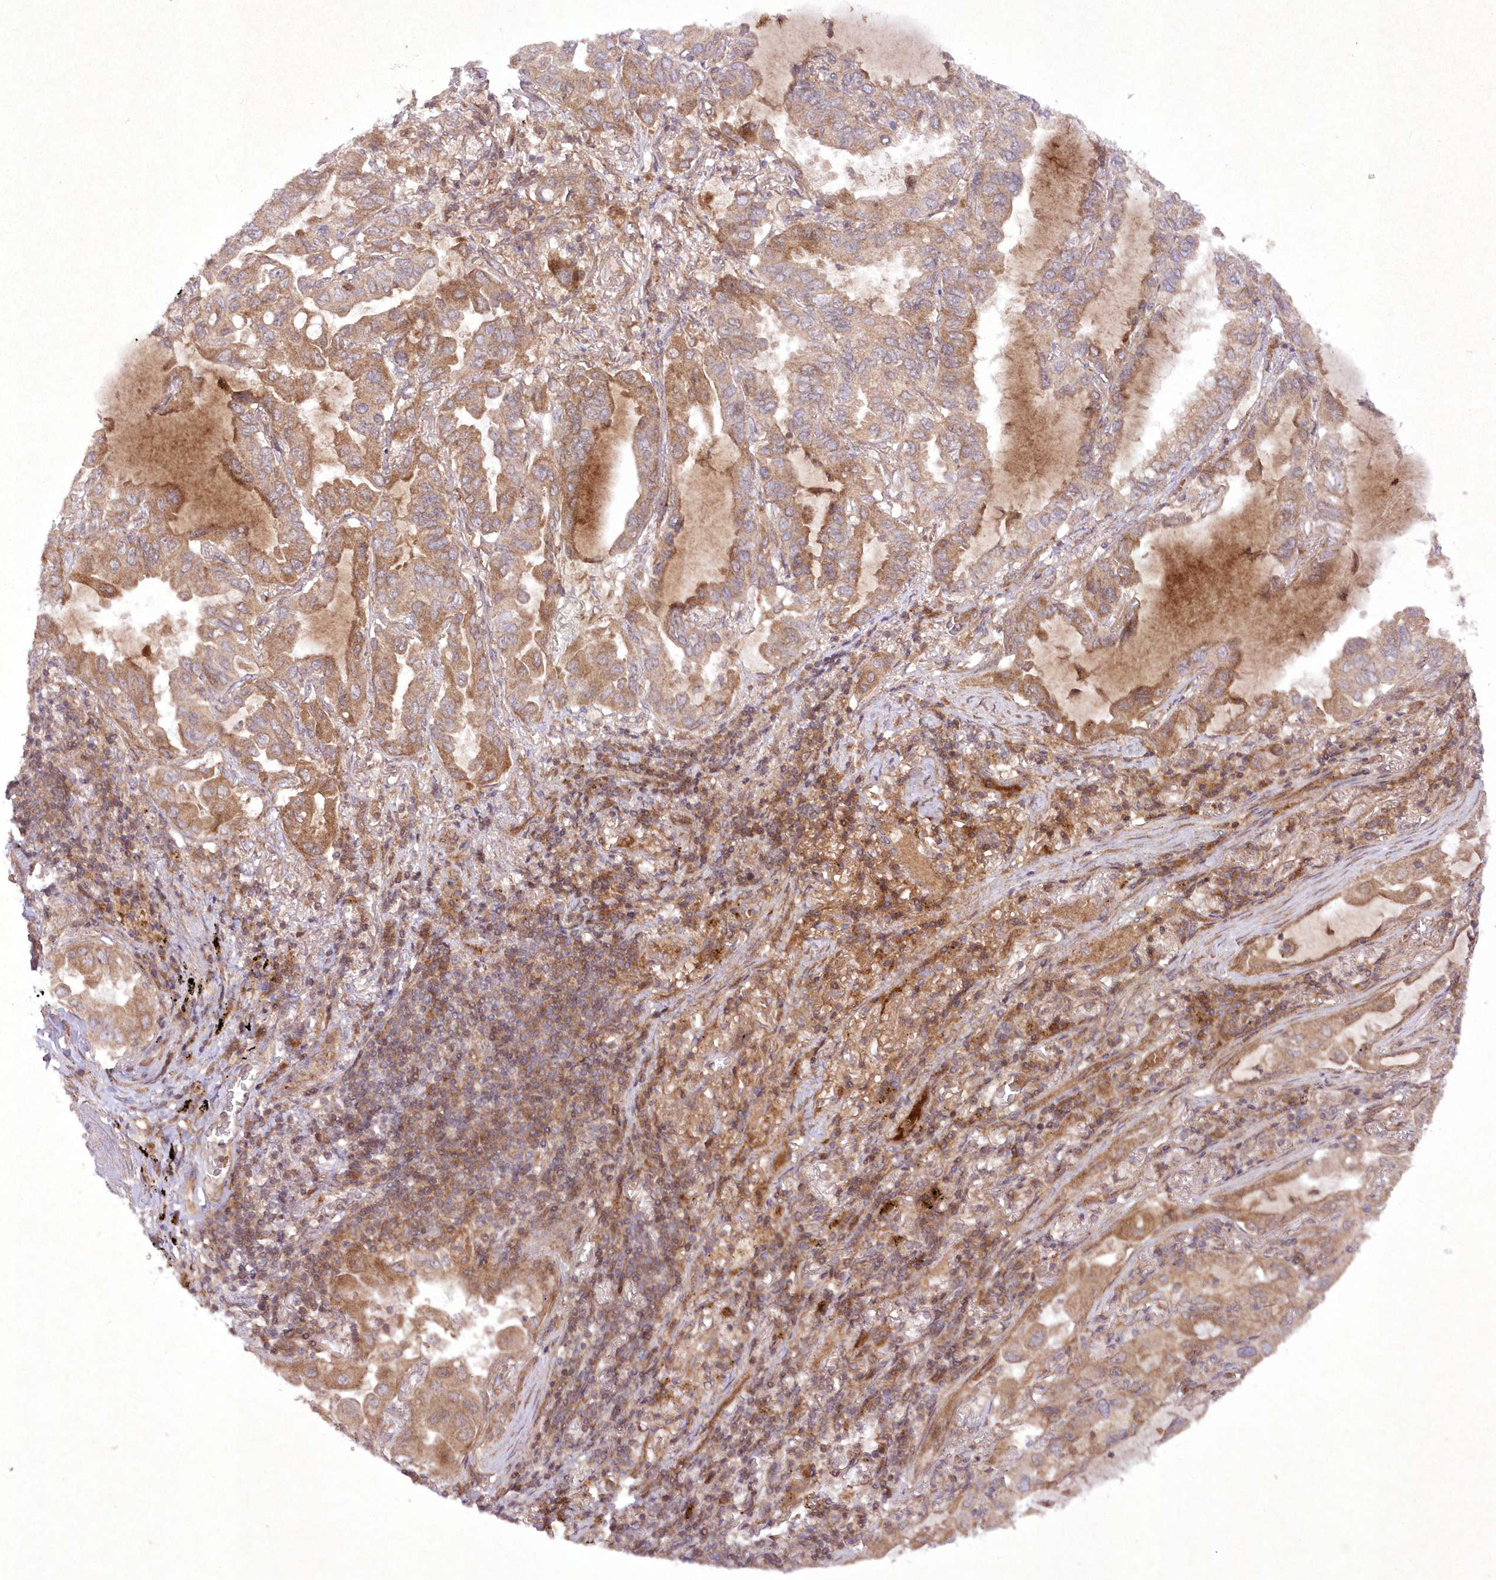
{"staining": {"intensity": "moderate", "quantity": "25%-75%", "location": "cytoplasmic/membranous"}, "tissue": "lung cancer", "cell_type": "Tumor cells", "image_type": "cancer", "snomed": [{"axis": "morphology", "description": "Adenocarcinoma, NOS"}, {"axis": "topography", "description": "Lung"}], "caption": "Lung cancer (adenocarcinoma) stained with DAB (3,3'-diaminobenzidine) IHC shows medium levels of moderate cytoplasmic/membranous expression in about 25%-75% of tumor cells.", "gene": "APOM", "patient": {"sex": "male", "age": 64}}